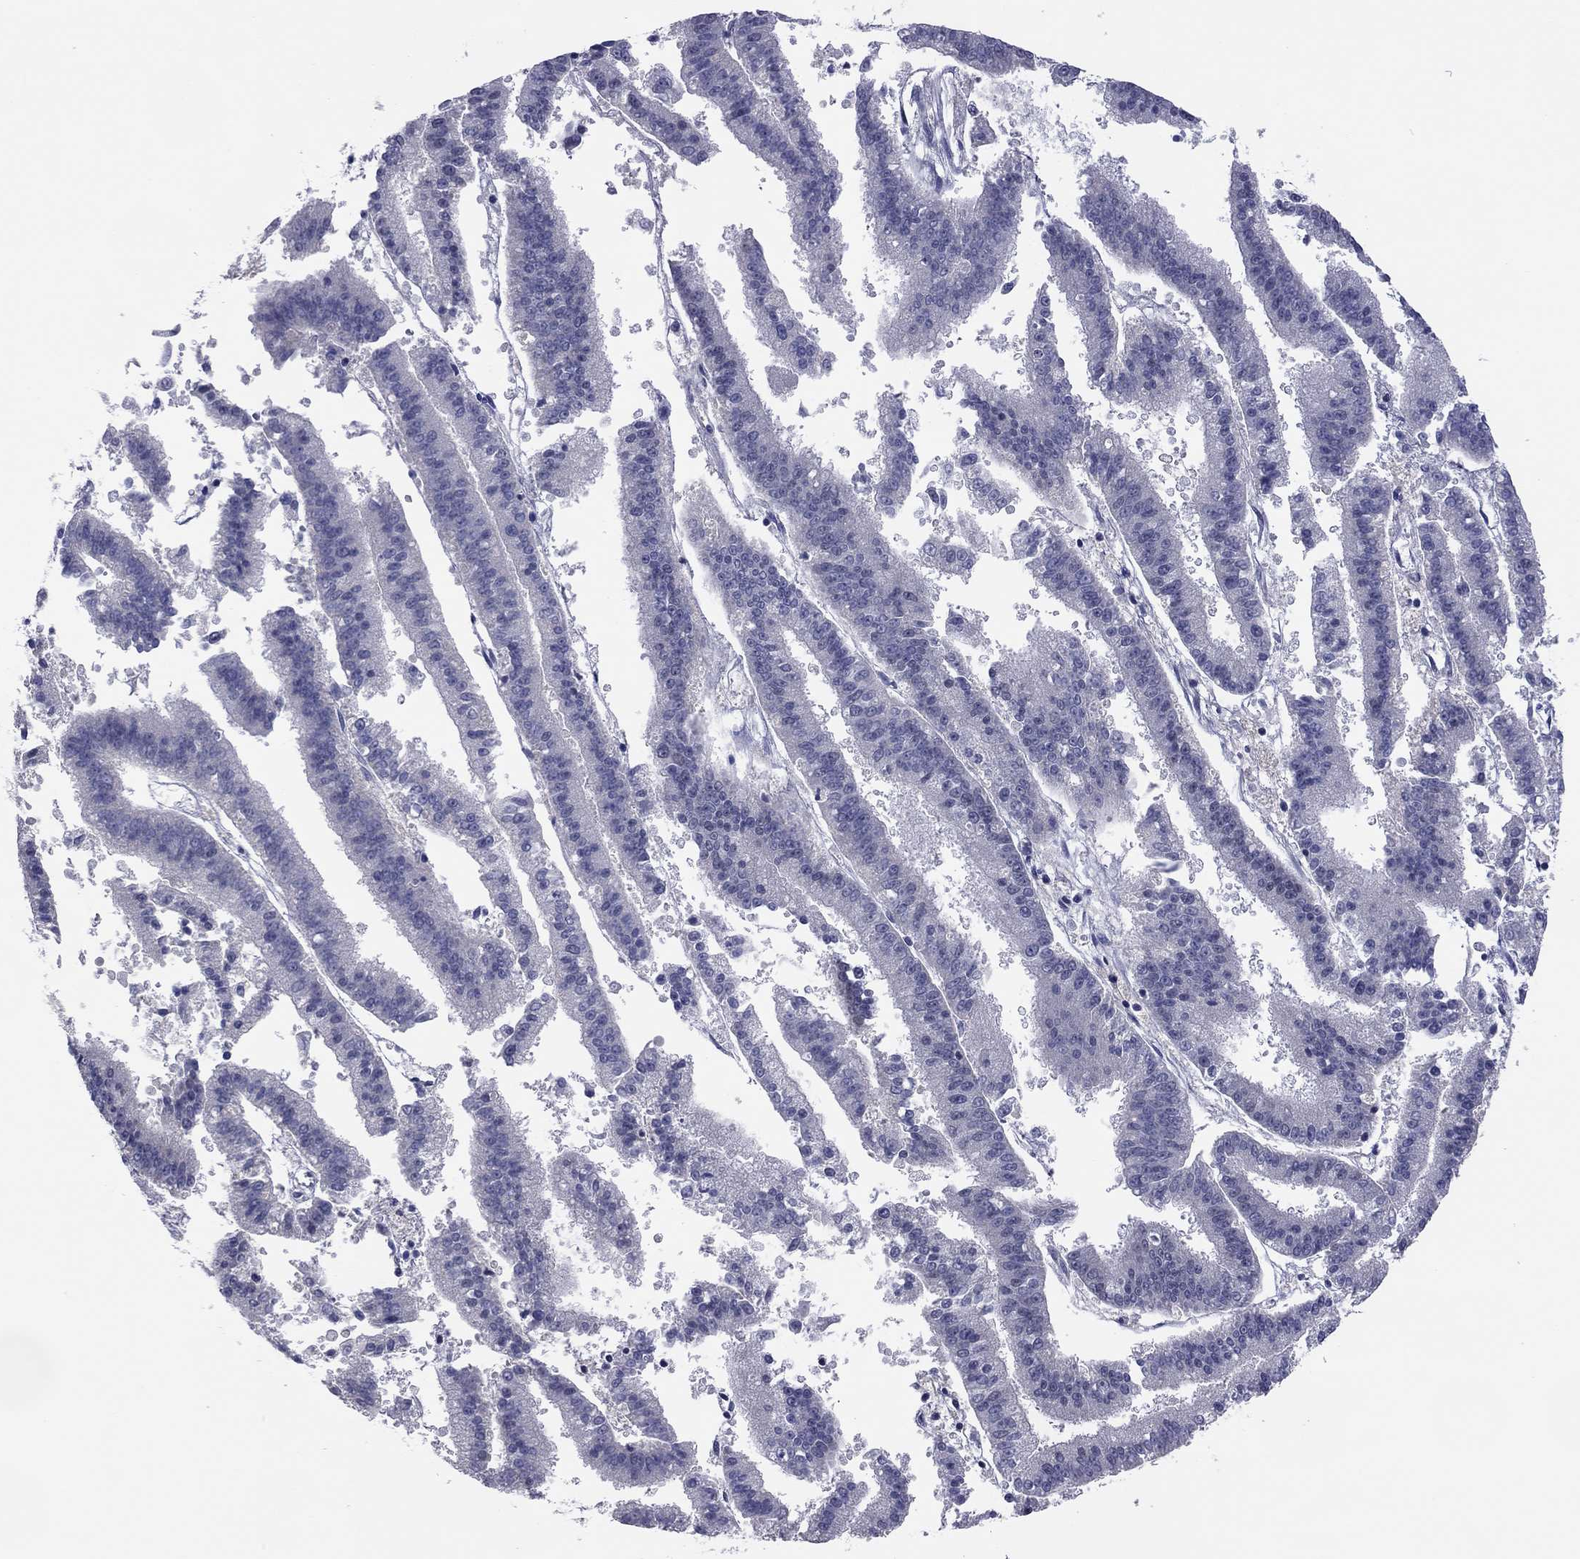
{"staining": {"intensity": "negative", "quantity": "none", "location": "none"}, "tissue": "endometrial cancer", "cell_type": "Tumor cells", "image_type": "cancer", "snomed": [{"axis": "morphology", "description": "Adenocarcinoma, NOS"}, {"axis": "topography", "description": "Endometrium"}], "caption": "Immunohistochemical staining of endometrial cancer demonstrates no significant expression in tumor cells. Brightfield microscopy of immunohistochemistry (IHC) stained with DAB (3,3'-diaminobenzidine) (brown) and hematoxylin (blue), captured at high magnification.", "gene": "POU5F2", "patient": {"sex": "female", "age": 66}}